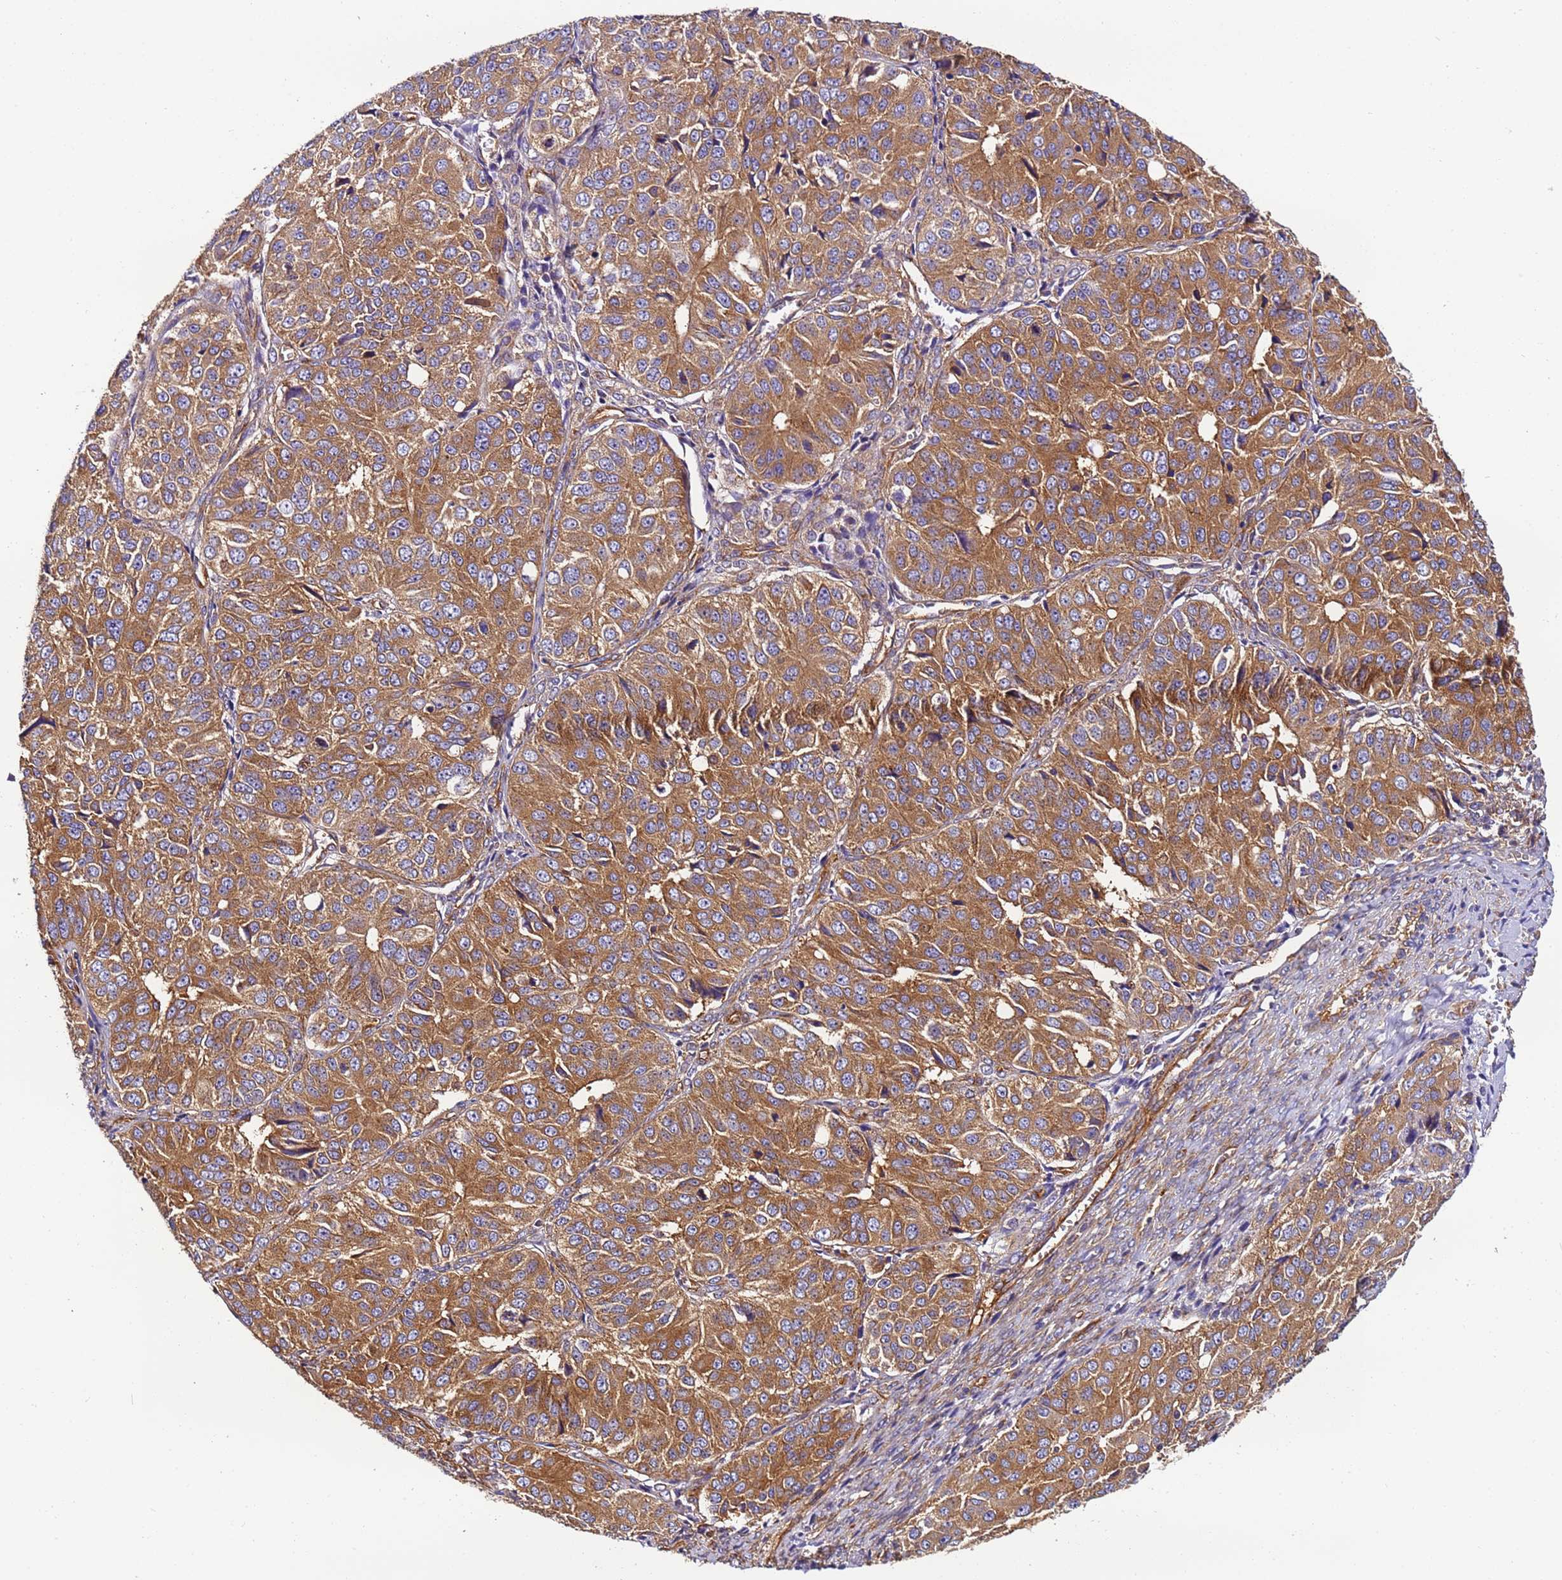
{"staining": {"intensity": "moderate", "quantity": ">75%", "location": "cytoplasmic/membranous"}, "tissue": "ovarian cancer", "cell_type": "Tumor cells", "image_type": "cancer", "snomed": [{"axis": "morphology", "description": "Carcinoma, endometroid"}, {"axis": "topography", "description": "Ovary"}], "caption": "Moderate cytoplasmic/membranous staining is appreciated in approximately >75% of tumor cells in ovarian cancer.", "gene": "DYNC1I2", "patient": {"sex": "female", "age": 51}}